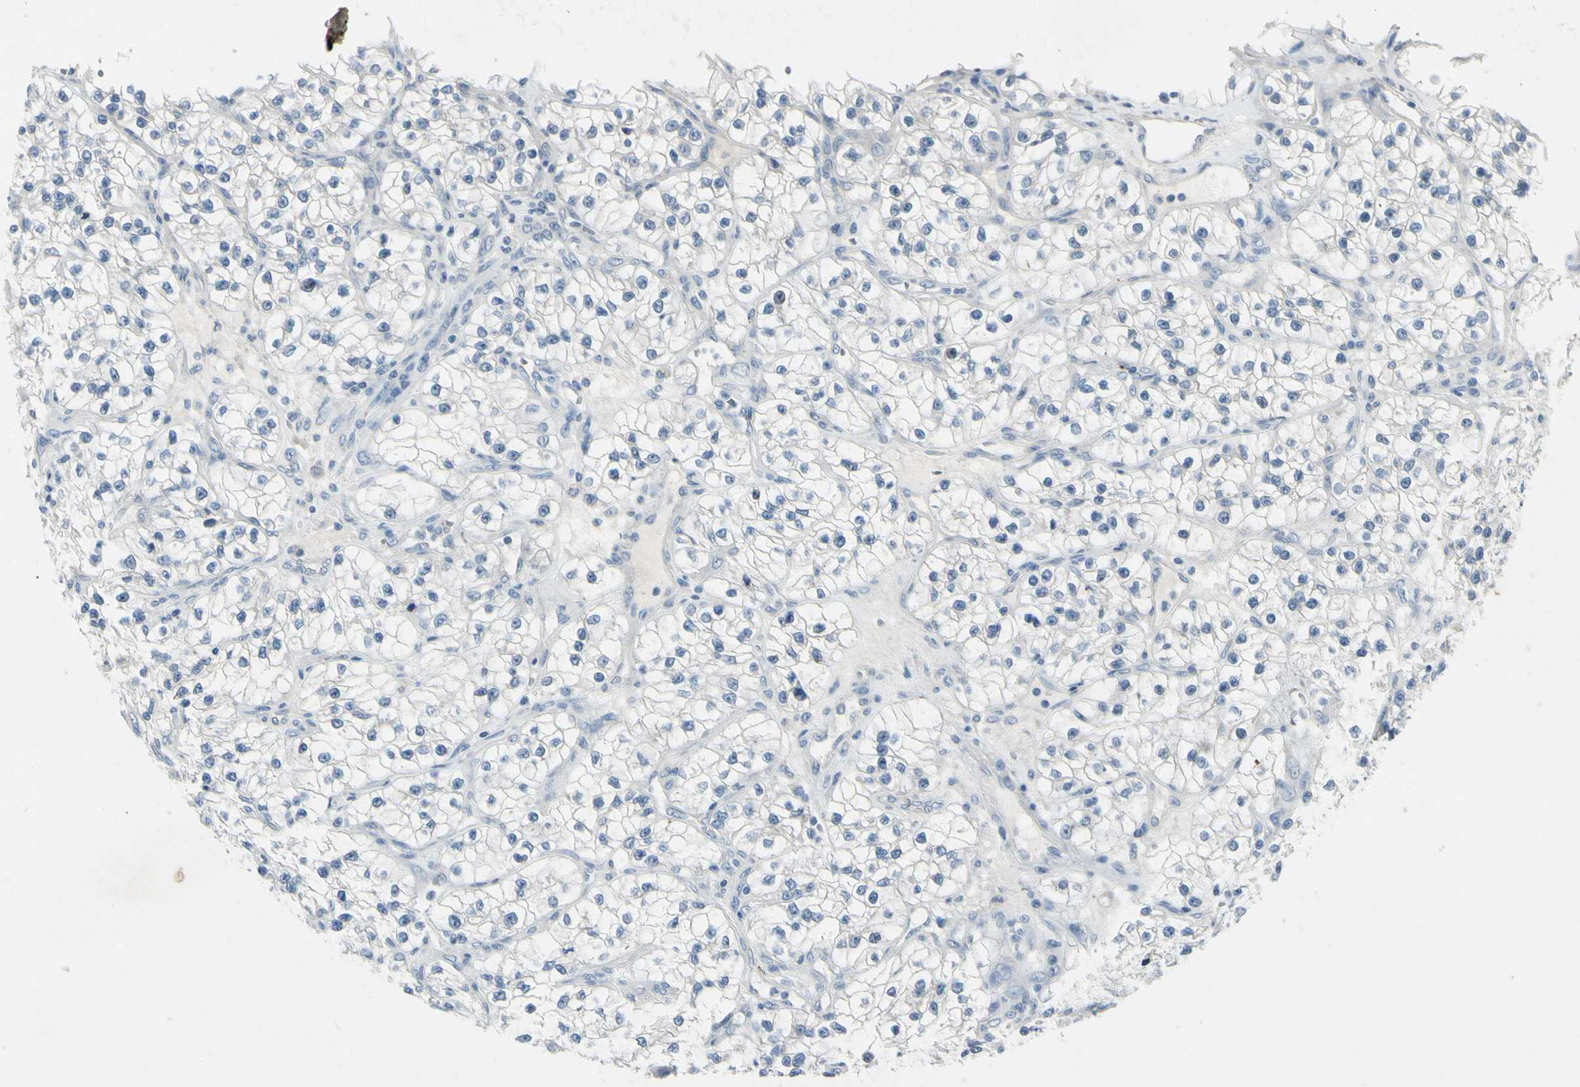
{"staining": {"intensity": "strong", "quantity": "<25%", "location": "cytoplasmic/membranous"}, "tissue": "renal cancer", "cell_type": "Tumor cells", "image_type": "cancer", "snomed": [{"axis": "morphology", "description": "Adenocarcinoma, NOS"}, {"axis": "topography", "description": "Kidney"}], "caption": "The micrograph reveals a brown stain indicating the presence of a protein in the cytoplasmic/membranous of tumor cells in renal adenocarcinoma.", "gene": "SNAP91", "patient": {"sex": "female", "age": 57}}